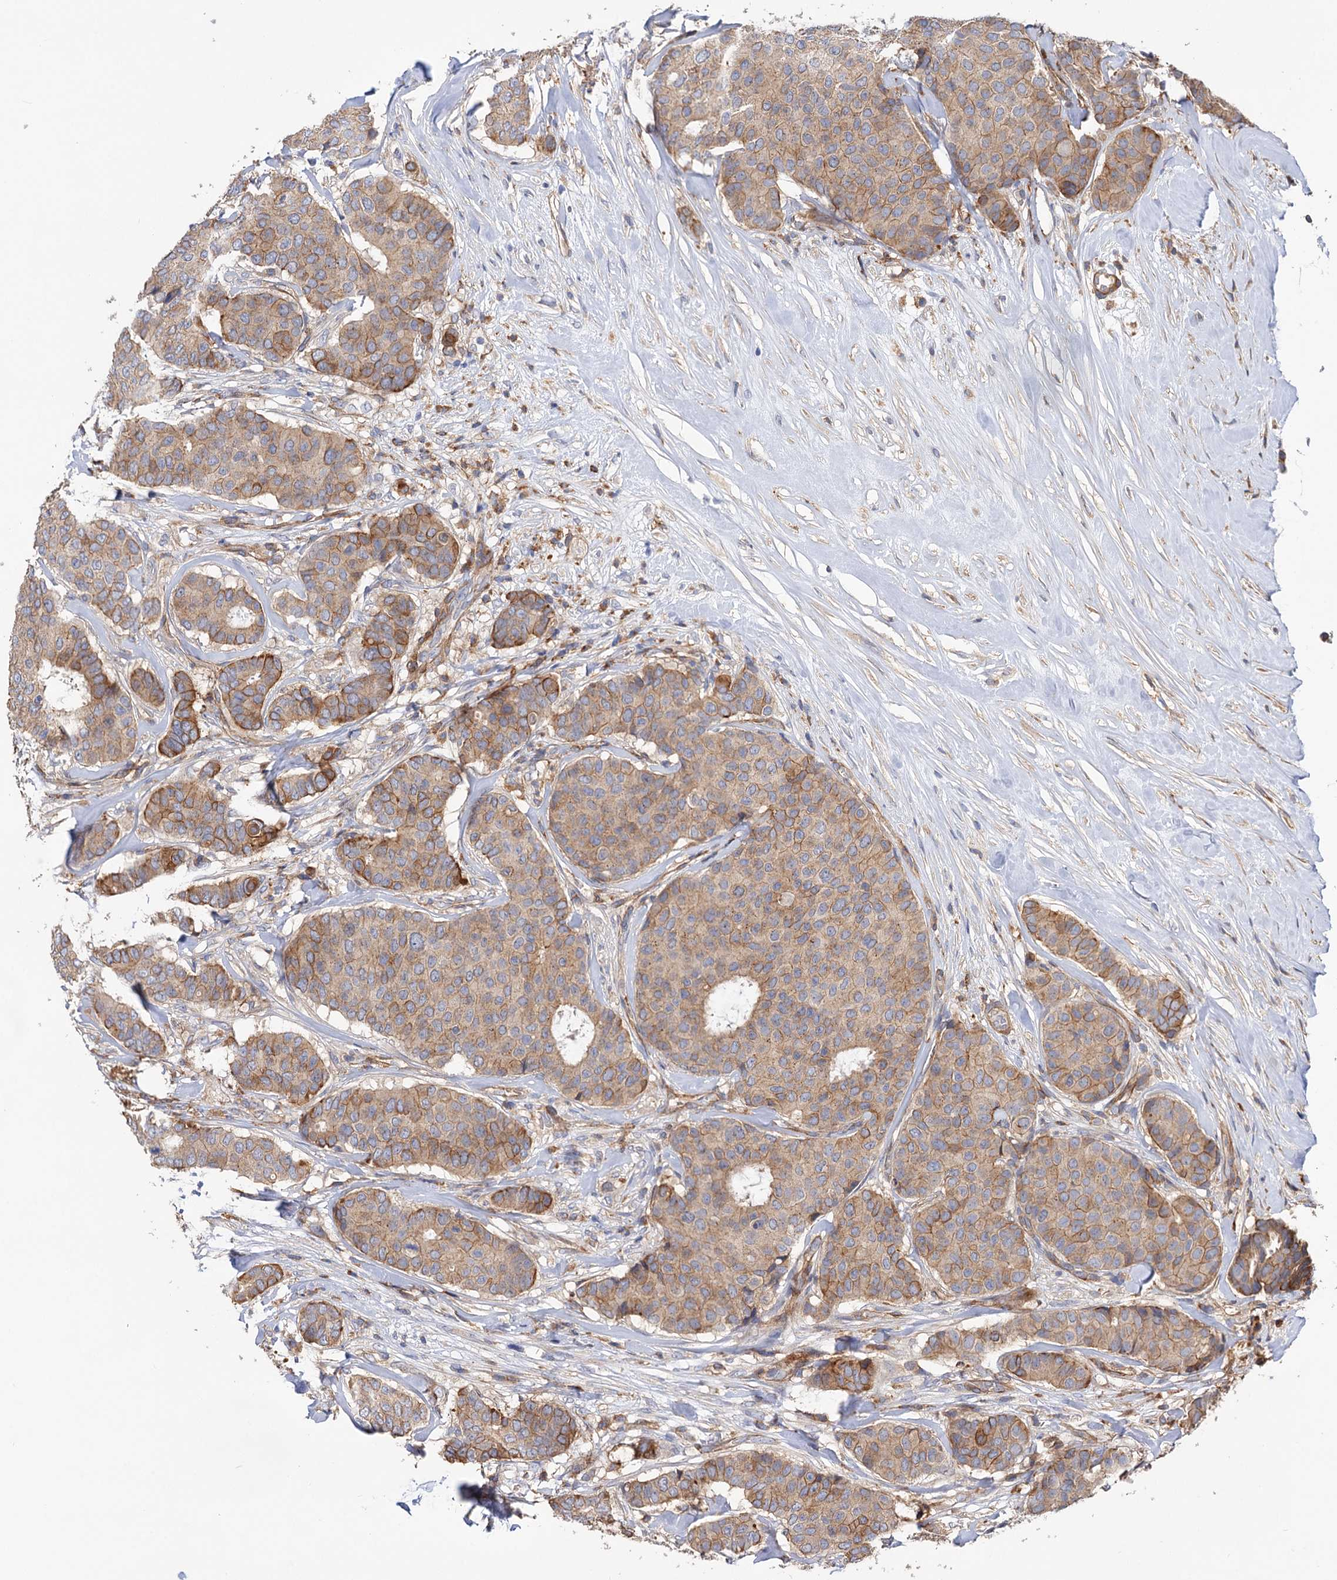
{"staining": {"intensity": "weak", "quantity": ">75%", "location": "cytoplasmic/membranous"}, "tissue": "breast cancer", "cell_type": "Tumor cells", "image_type": "cancer", "snomed": [{"axis": "morphology", "description": "Duct carcinoma"}, {"axis": "topography", "description": "Breast"}], "caption": "This is a micrograph of IHC staining of breast cancer, which shows weak expression in the cytoplasmic/membranous of tumor cells.", "gene": "CSAD", "patient": {"sex": "female", "age": 75}}